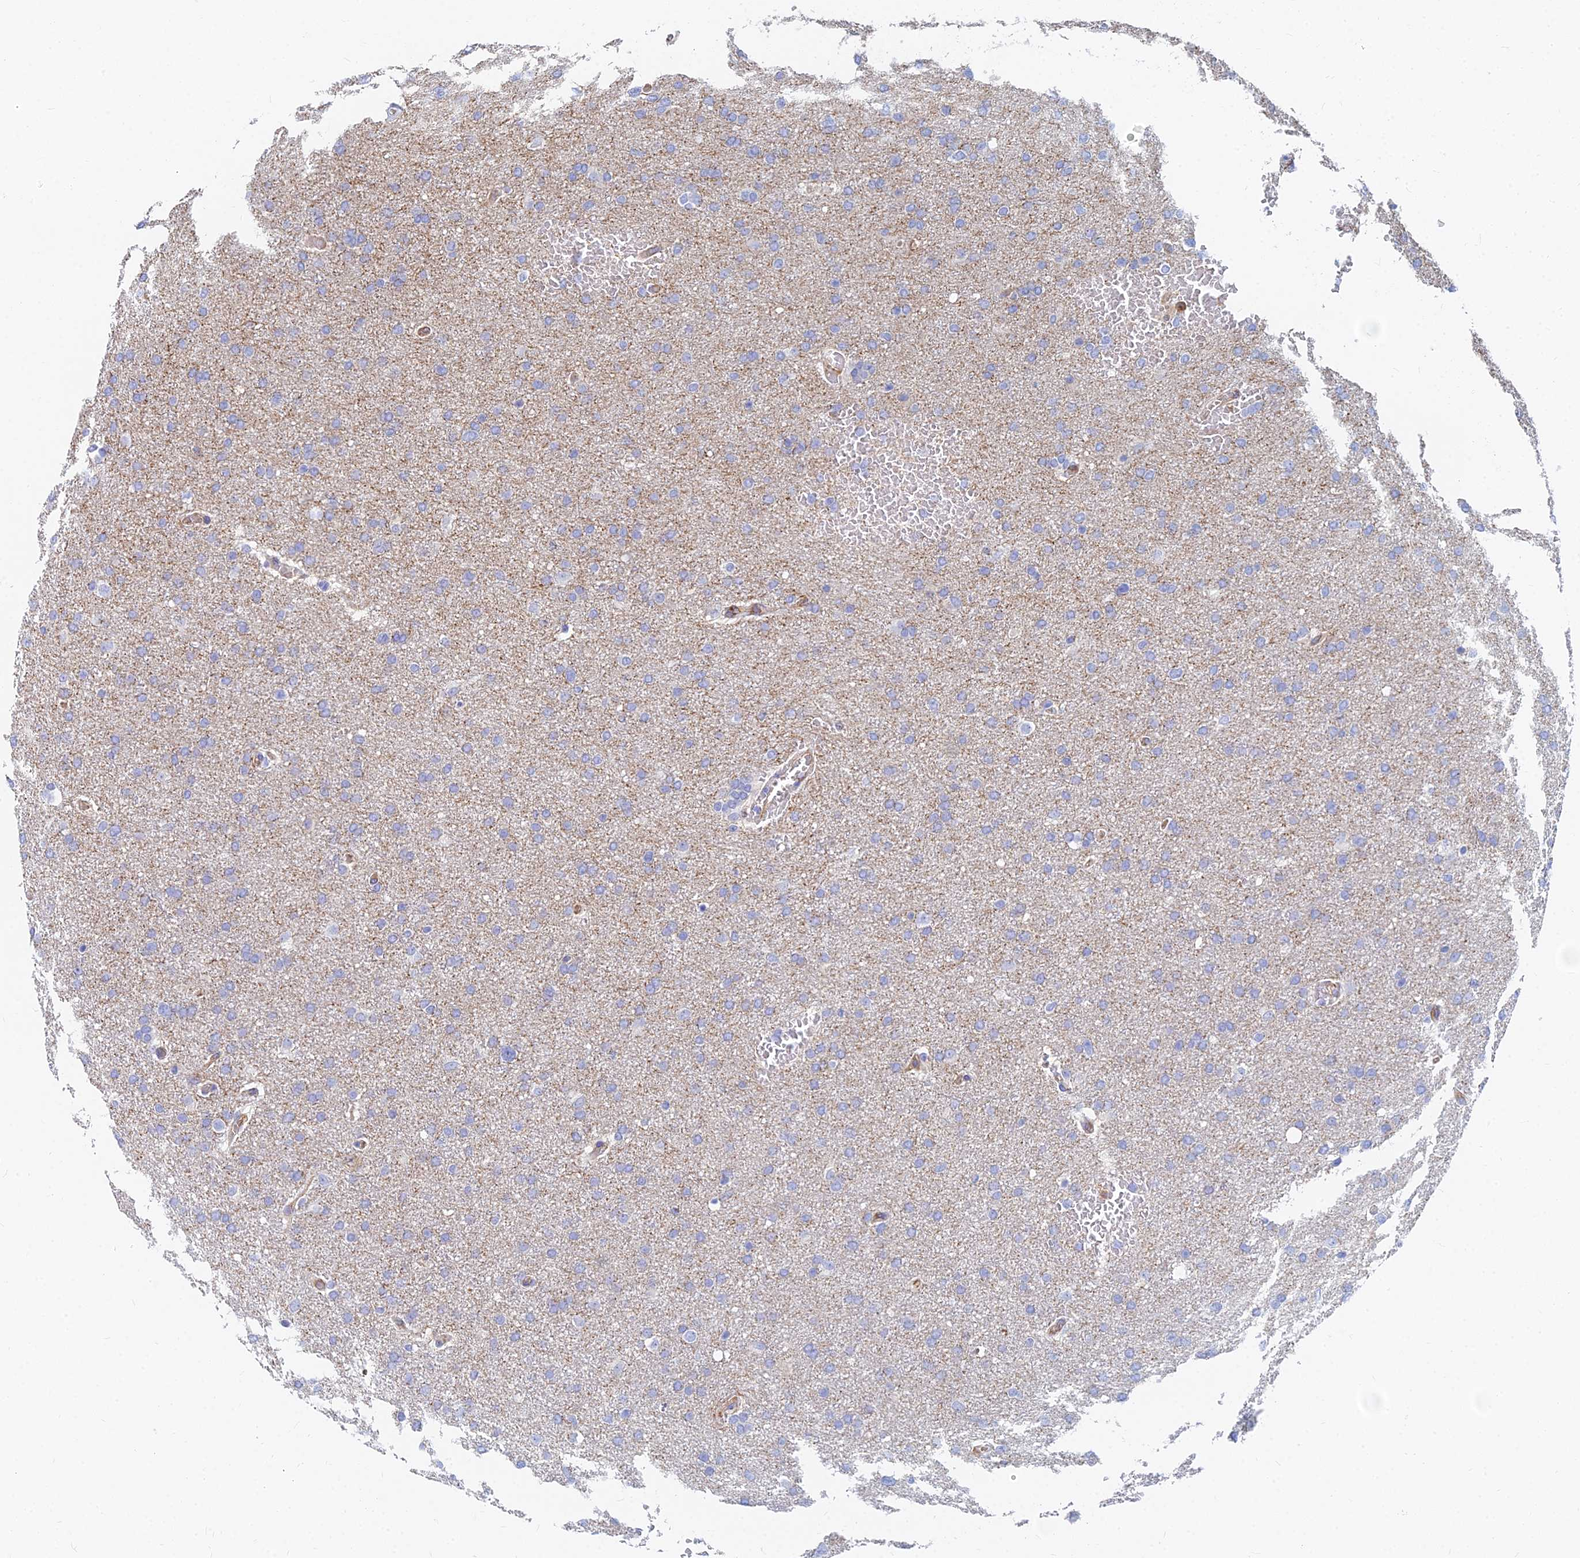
{"staining": {"intensity": "negative", "quantity": "none", "location": "none"}, "tissue": "glioma", "cell_type": "Tumor cells", "image_type": "cancer", "snomed": [{"axis": "morphology", "description": "Glioma, malignant, High grade"}, {"axis": "topography", "description": "Cerebral cortex"}], "caption": "High magnification brightfield microscopy of malignant glioma (high-grade) stained with DAB (3,3'-diaminobenzidine) (brown) and counterstained with hematoxylin (blue): tumor cells show no significant staining.", "gene": "GPR42", "patient": {"sex": "female", "age": 36}}